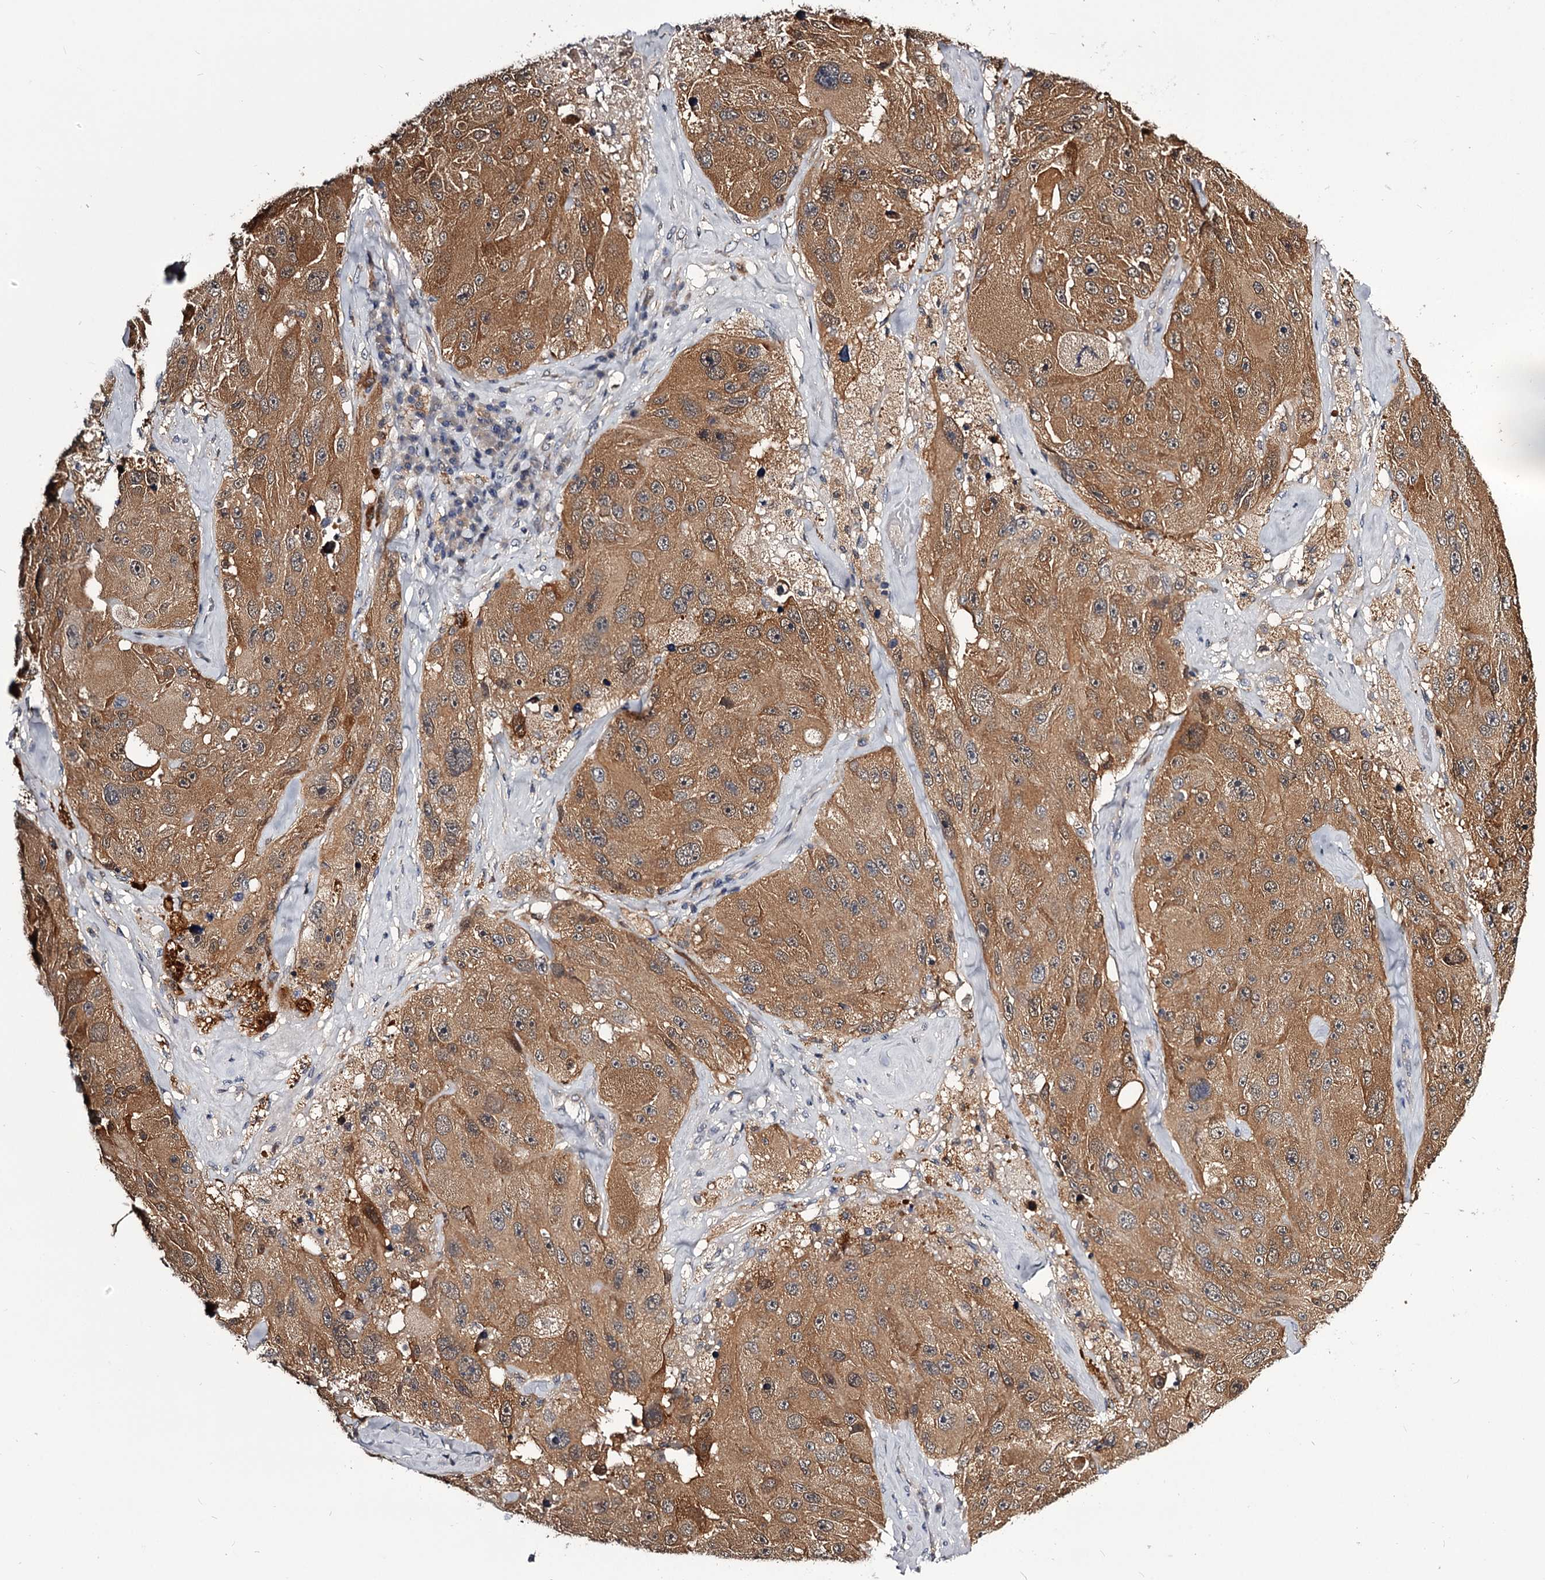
{"staining": {"intensity": "moderate", "quantity": ">75%", "location": "cytoplasmic/membranous"}, "tissue": "melanoma", "cell_type": "Tumor cells", "image_type": "cancer", "snomed": [{"axis": "morphology", "description": "Malignant melanoma, Metastatic site"}, {"axis": "topography", "description": "Lymph node"}], "caption": "Moderate cytoplasmic/membranous positivity for a protein is appreciated in approximately >75% of tumor cells of malignant melanoma (metastatic site) using IHC.", "gene": "GSTO1", "patient": {"sex": "male", "age": 62}}